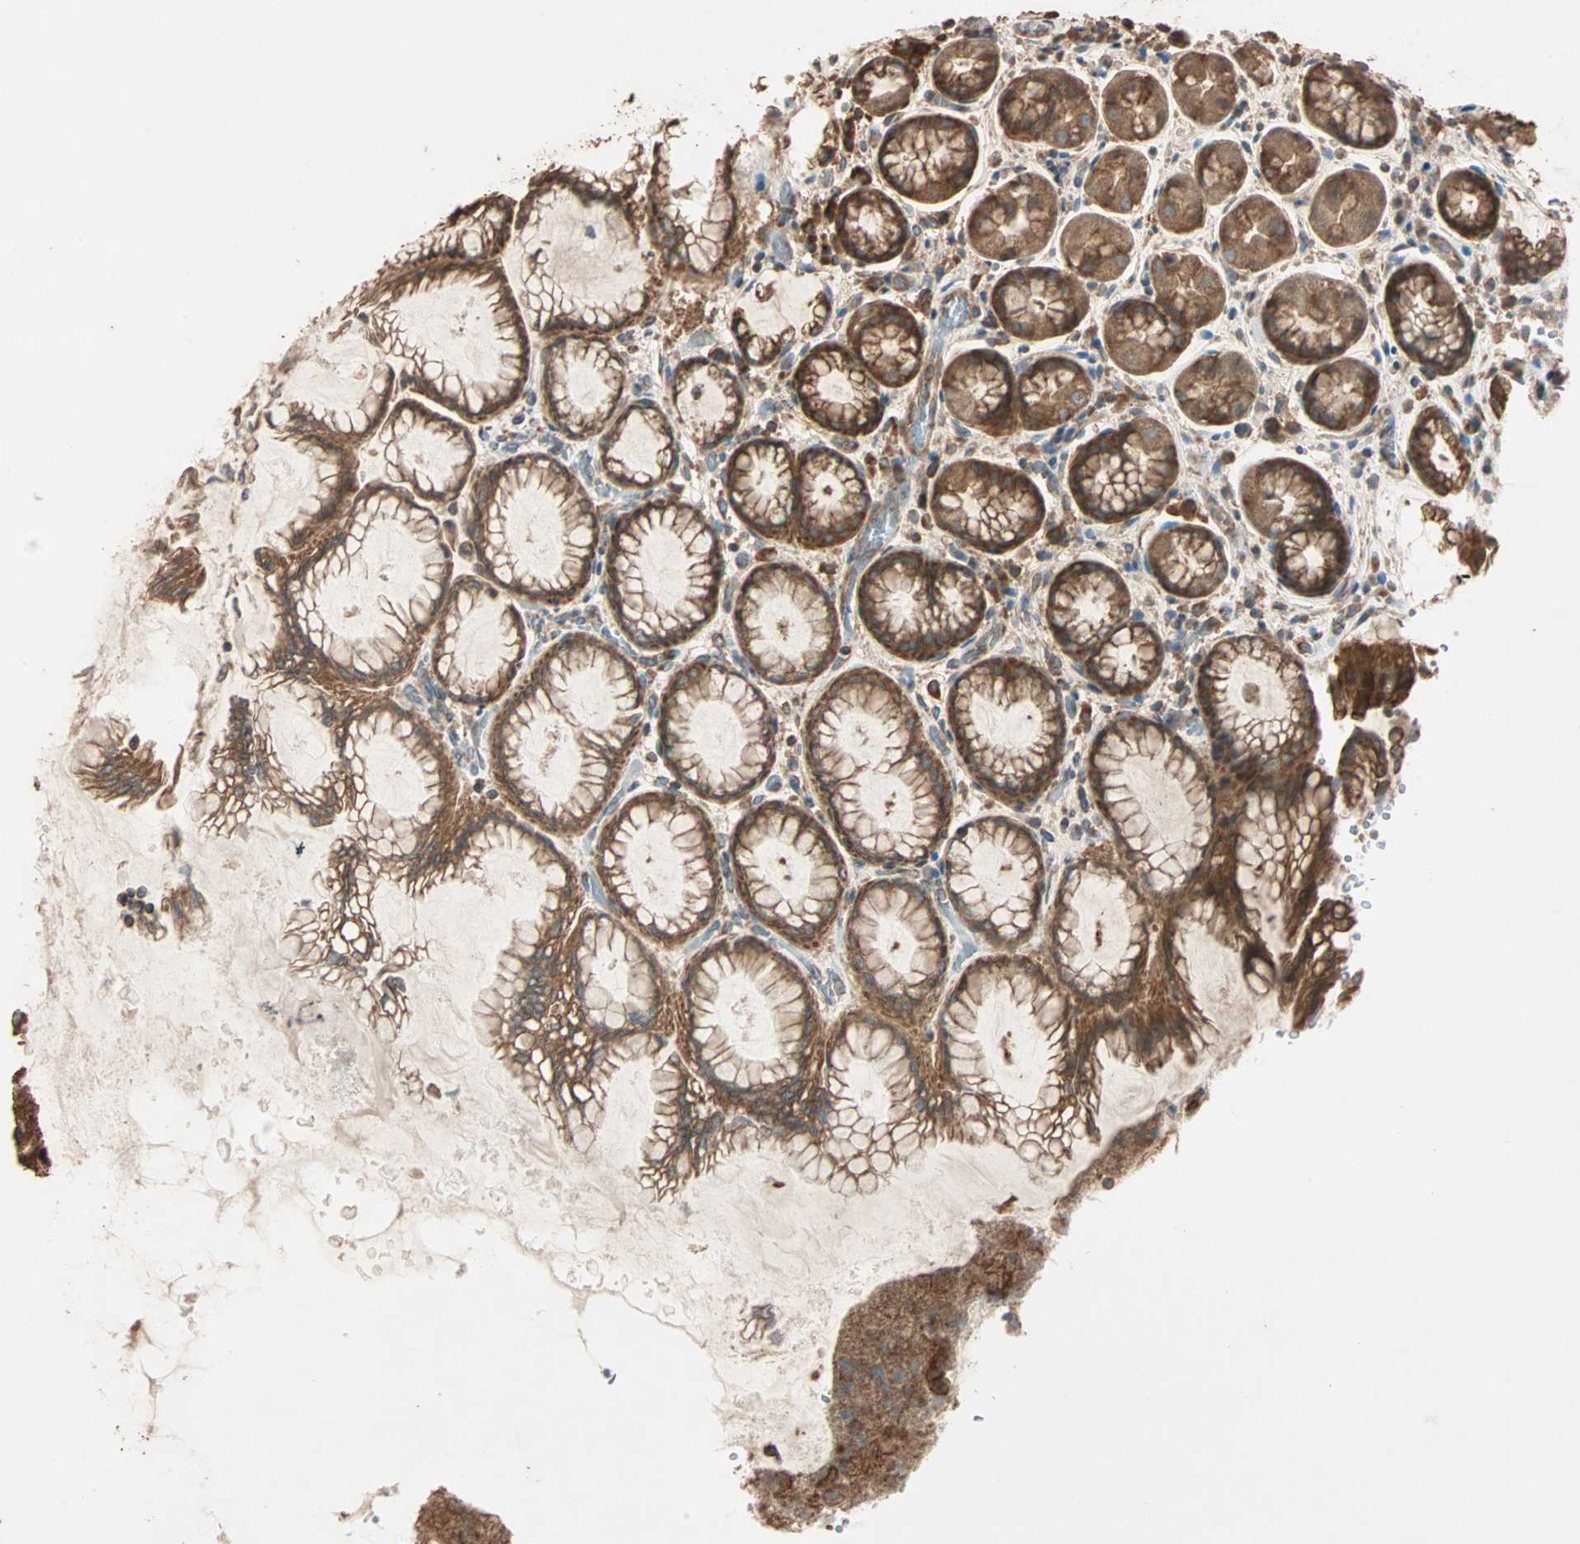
{"staining": {"intensity": "strong", "quantity": ">75%", "location": "cytoplasmic/membranous"}, "tissue": "stomach", "cell_type": "Glandular cells", "image_type": "normal", "snomed": [{"axis": "morphology", "description": "Normal tissue, NOS"}, {"axis": "topography", "description": "Stomach, upper"}], "caption": "Immunohistochemistry of unremarkable human stomach demonstrates high levels of strong cytoplasmic/membranous expression in approximately >75% of glandular cells.", "gene": "EIF4G2", "patient": {"sex": "female", "age": 56}}